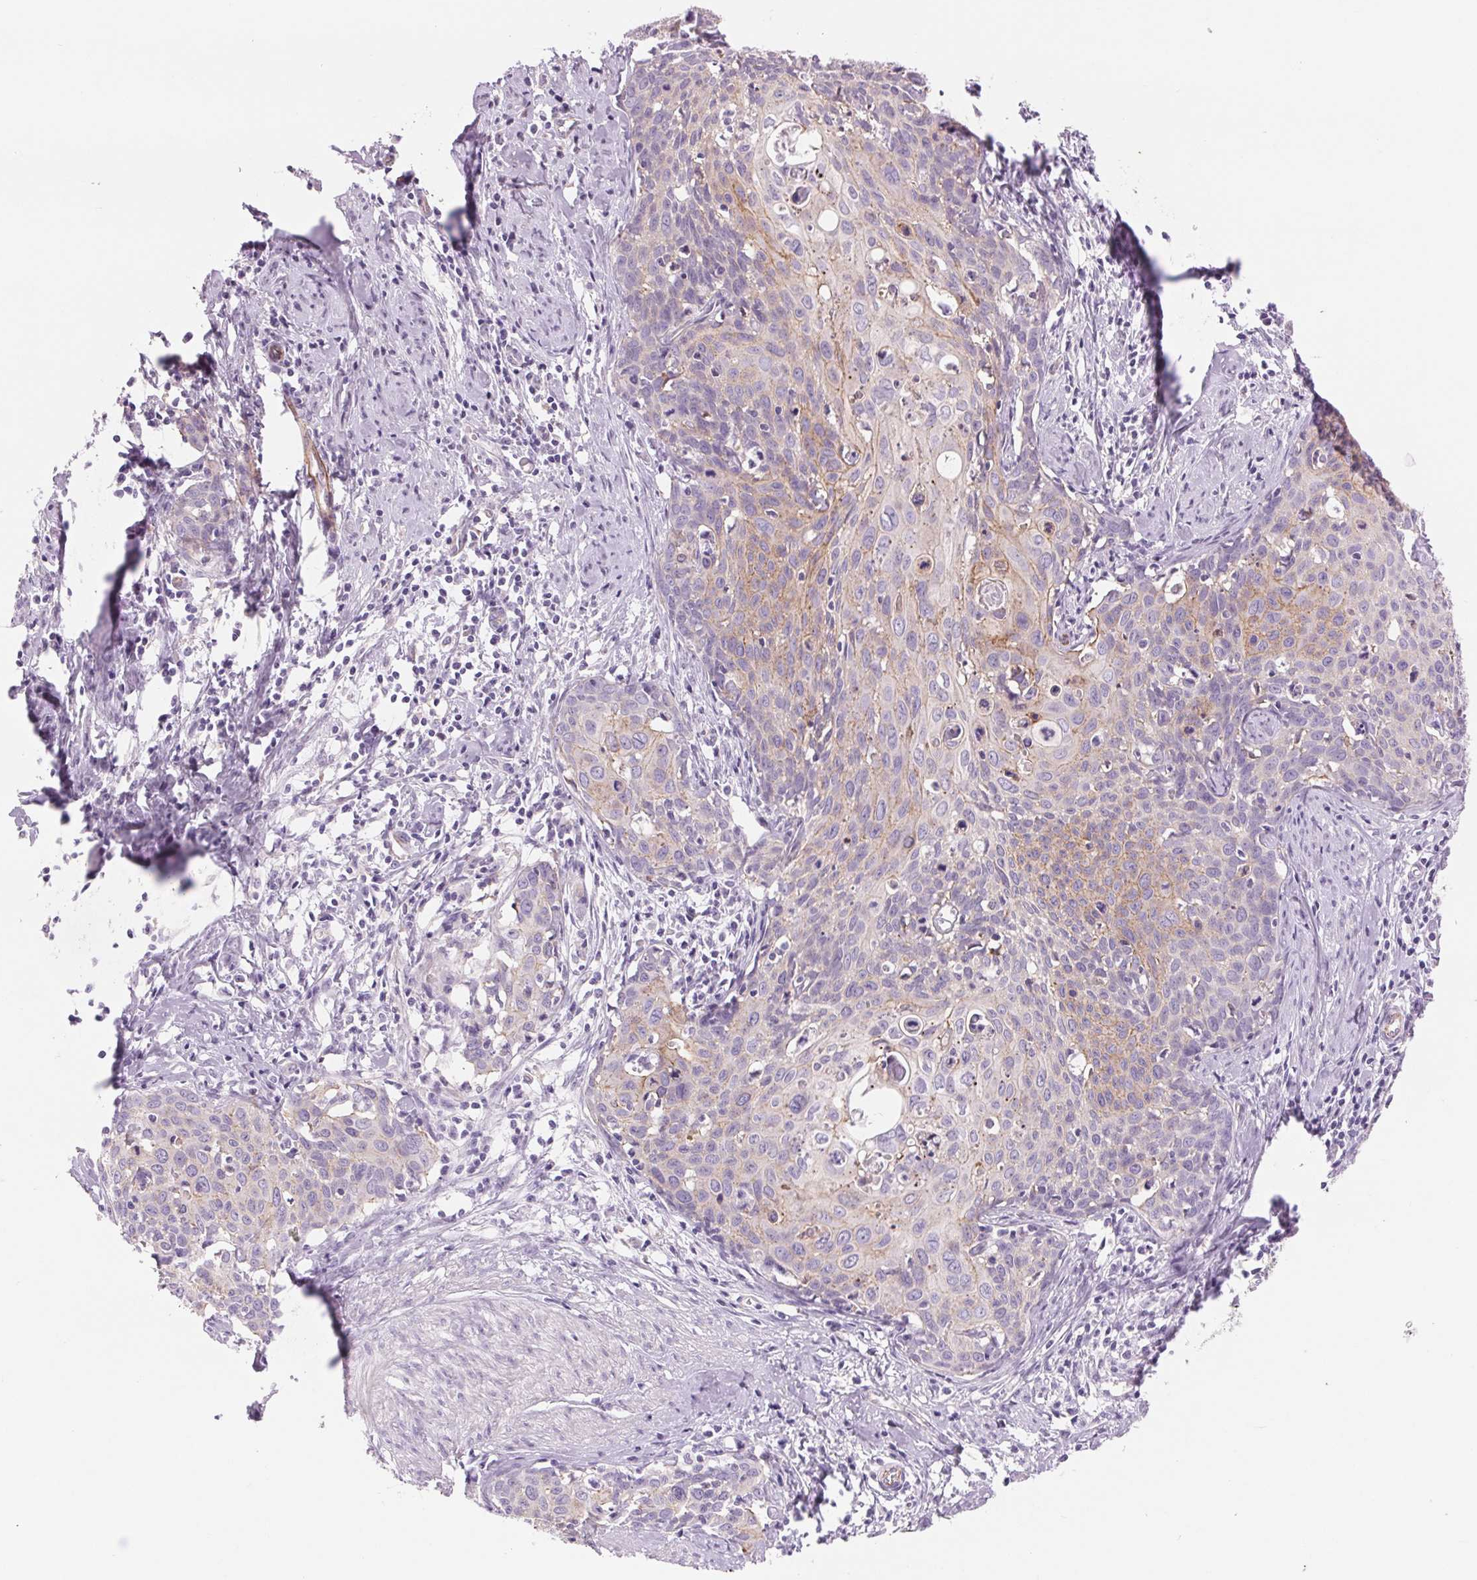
{"staining": {"intensity": "weak", "quantity": "<25%", "location": "cytoplasmic/membranous"}, "tissue": "cervical cancer", "cell_type": "Tumor cells", "image_type": "cancer", "snomed": [{"axis": "morphology", "description": "Squamous cell carcinoma, NOS"}, {"axis": "topography", "description": "Cervix"}], "caption": "An immunohistochemistry photomicrograph of squamous cell carcinoma (cervical) is shown. There is no staining in tumor cells of squamous cell carcinoma (cervical). (DAB immunohistochemistry visualized using brightfield microscopy, high magnification).", "gene": "DIXDC1", "patient": {"sex": "female", "age": 62}}